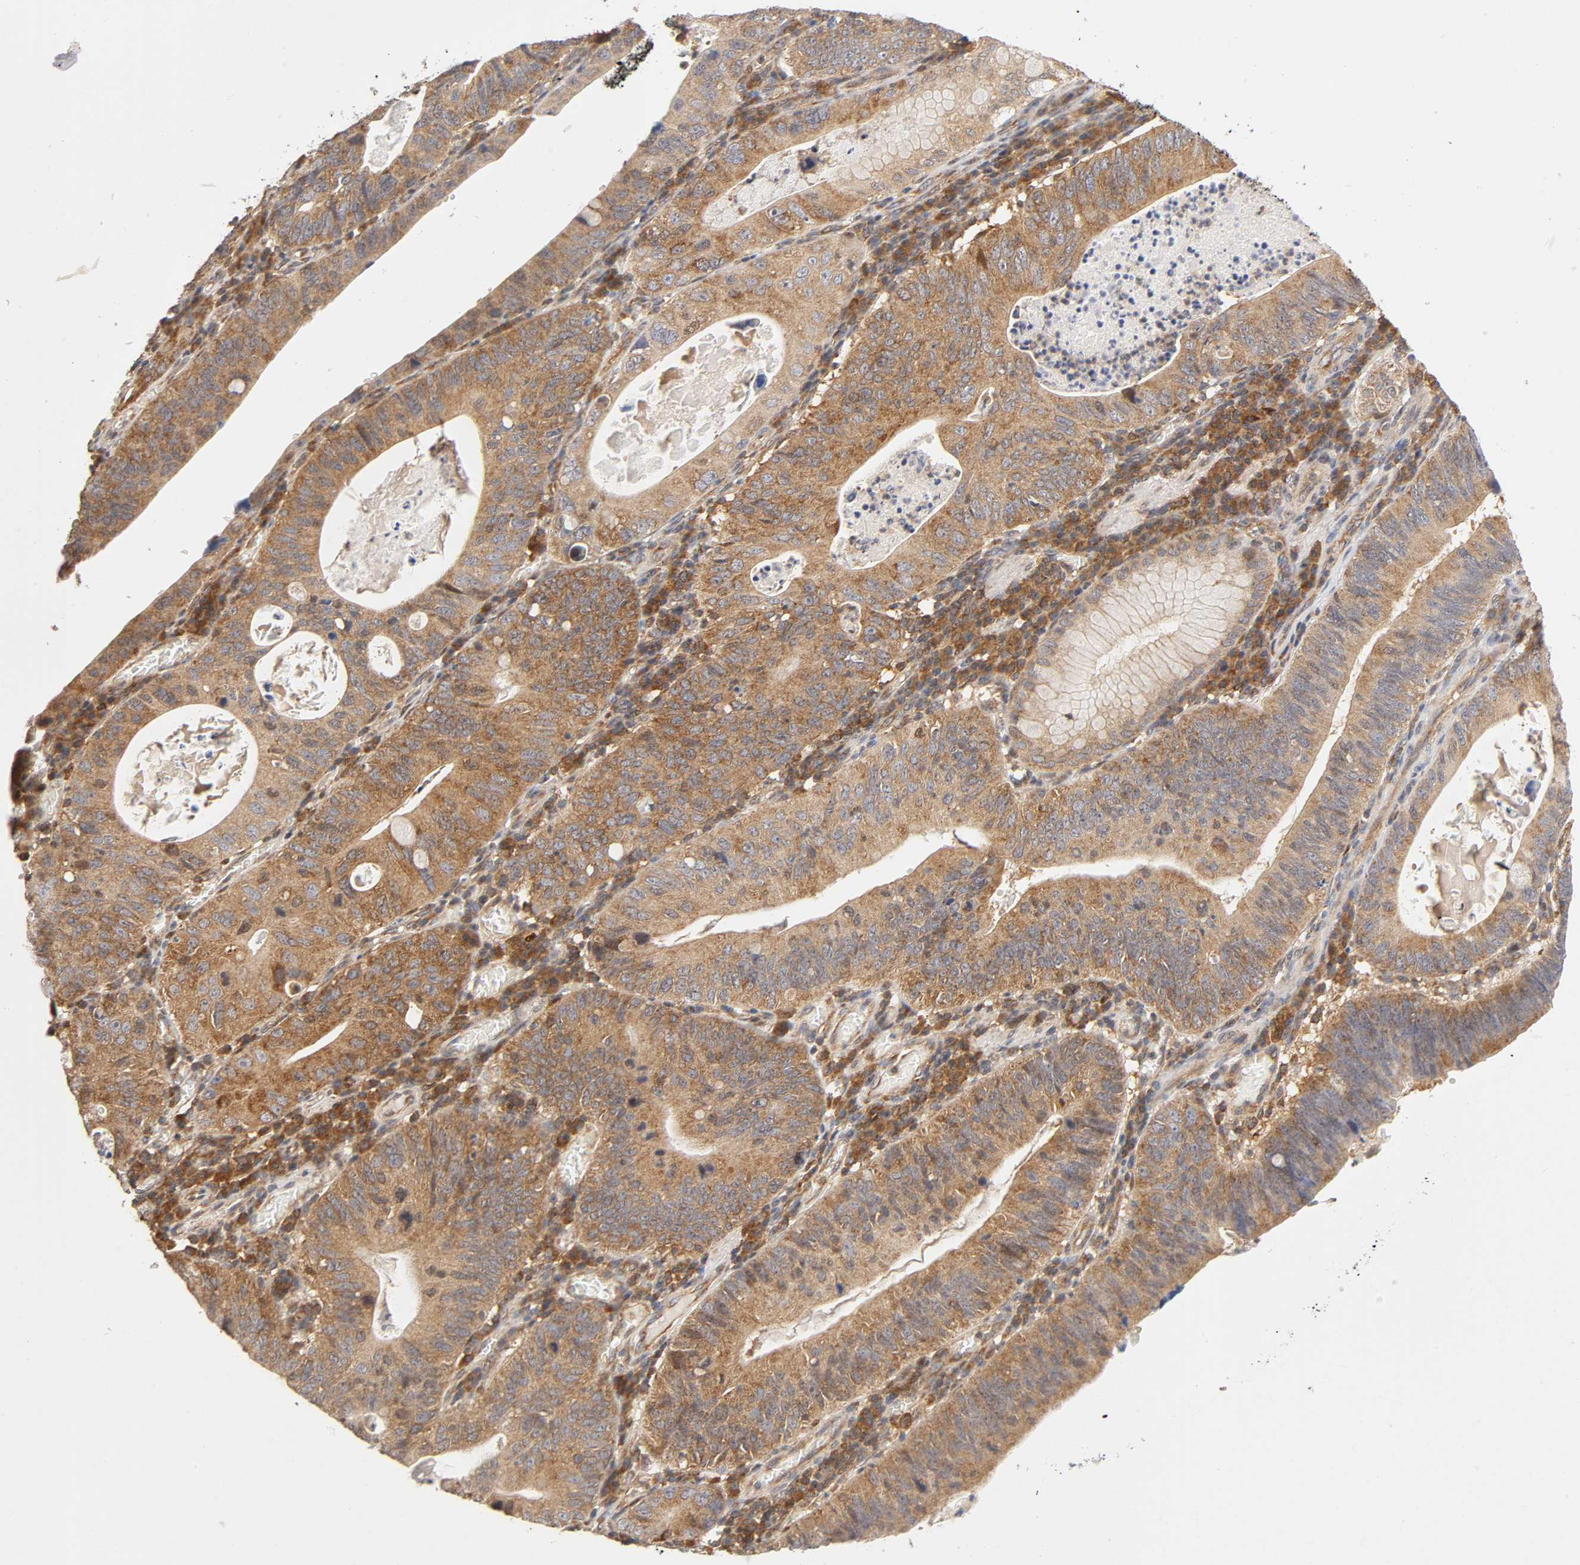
{"staining": {"intensity": "moderate", "quantity": ">75%", "location": "cytoplasmic/membranous"}, "tissue": "stomach cancer", "cell_type": "Tumor cells", "image_type": "cancer", "snomed": [{"axis": "morphology", "description": "Adenocarcinoma, NOS"}, {"axis": "topography", "description": "Stomach"}], "caption": "Stomach cancer (adenocarcinoma) stained with immunohistochemistry shows moderate cytoplasmic/membranous positivity in about >75% of tumor cells.", "gene": "PAFAH1B1", "patient": {"sex": "male", "age": 59}}